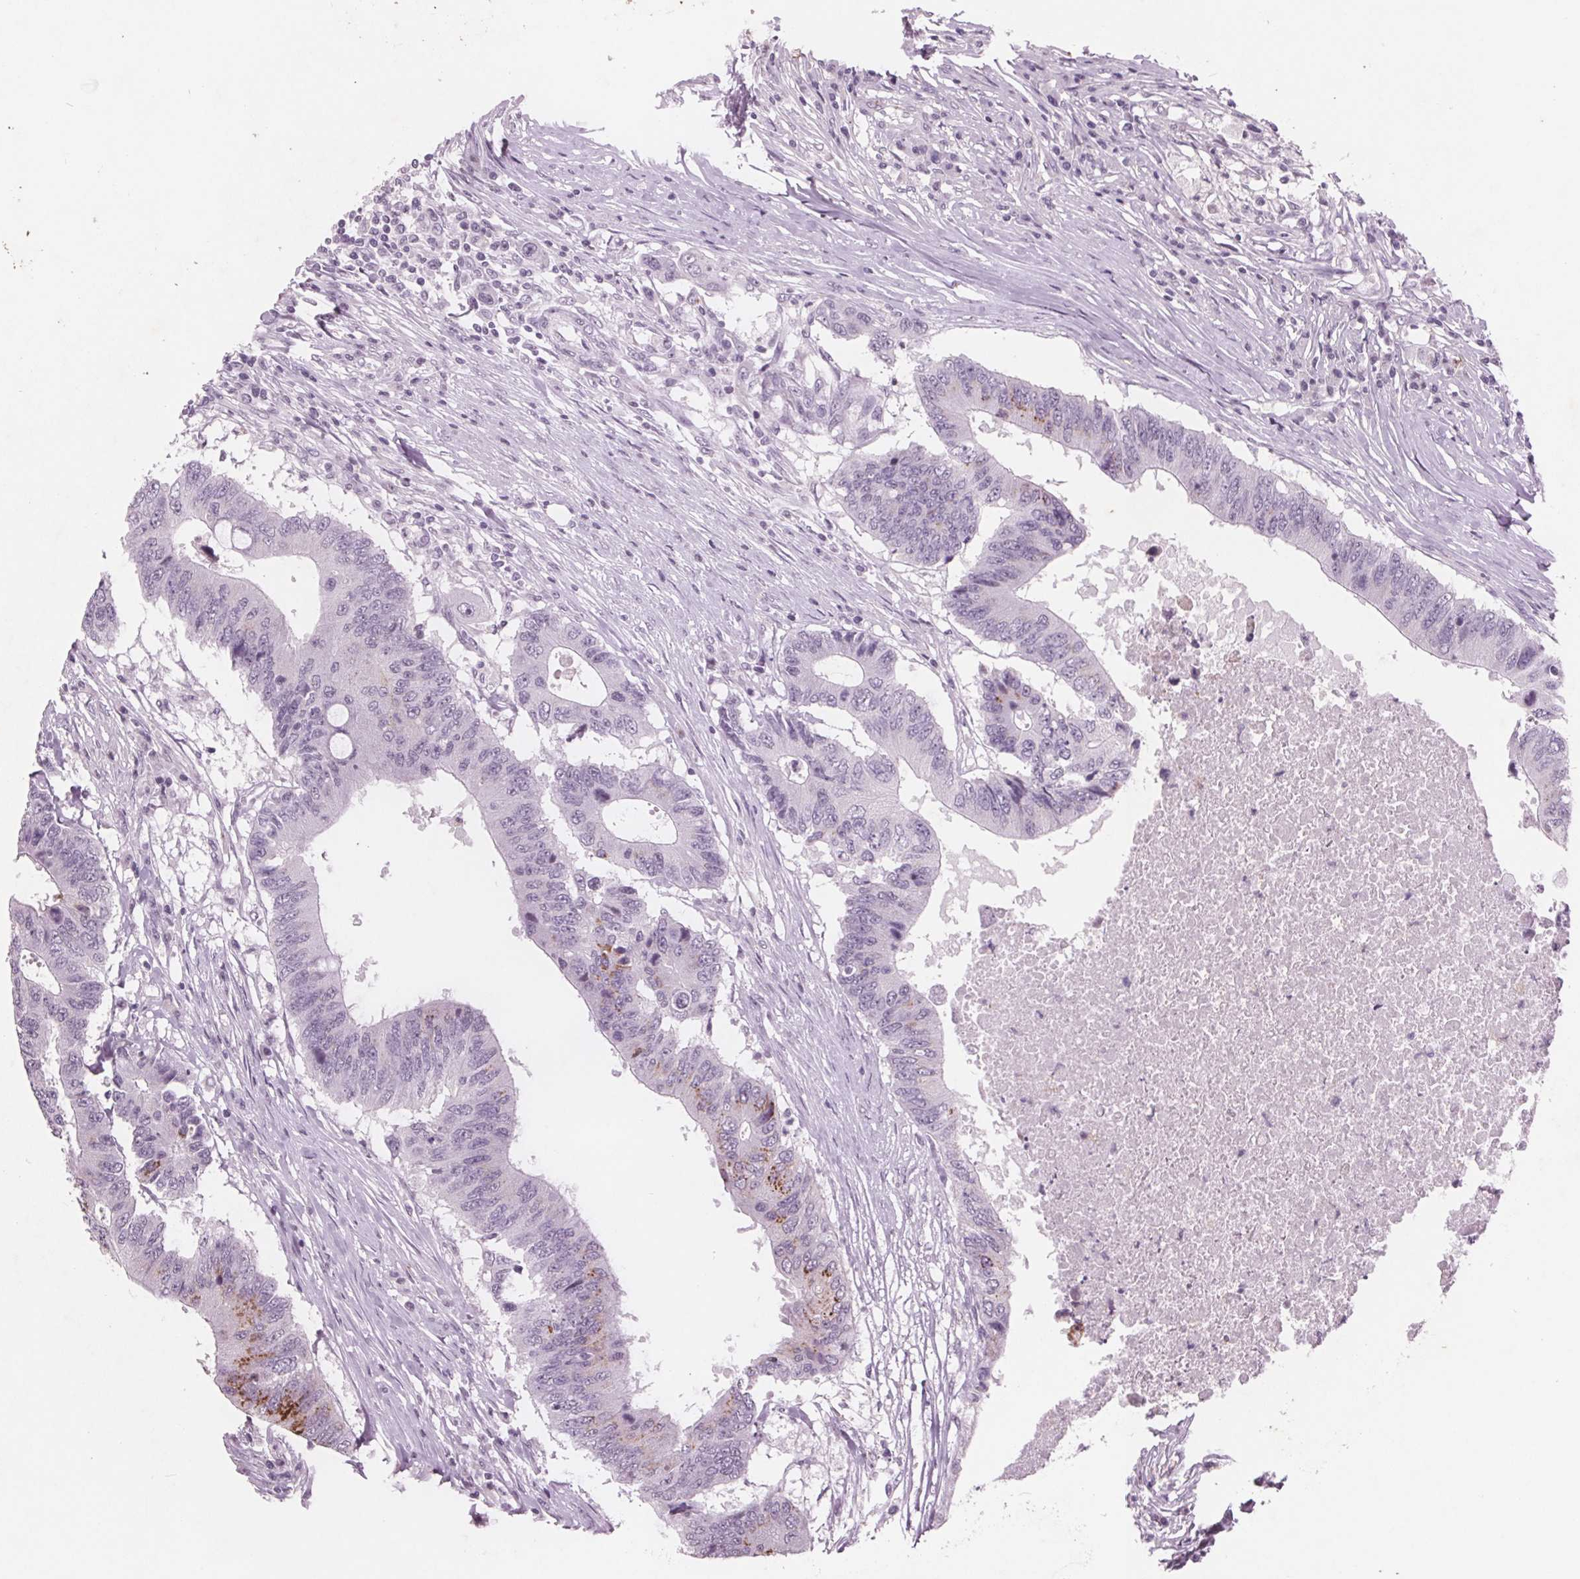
{"staining": {"intensity": "moderate", "quantity": "<25%", "location": "cytoplasmic/membranous"}, "tissue": "colorectal cancer", "cell_type": "Tumor cells", "image_type": "cancer", "snomed": [{"axis": "morphology", "description": "Adenocarcinoma, NOS"}, {"axis": "topography", "description": "Colon"}], "caption": "This image shows adenocarcinoma (colorectal) stained with immunohistochemistry (IHC) to label a protein in brown. The cytoplasmic/membranous of tumor cells show moderate positivity for the protein. Nuclei are counter-stained blue.", "gene": "PTPN14", "patient": {"sex": "male", "age": 71}}